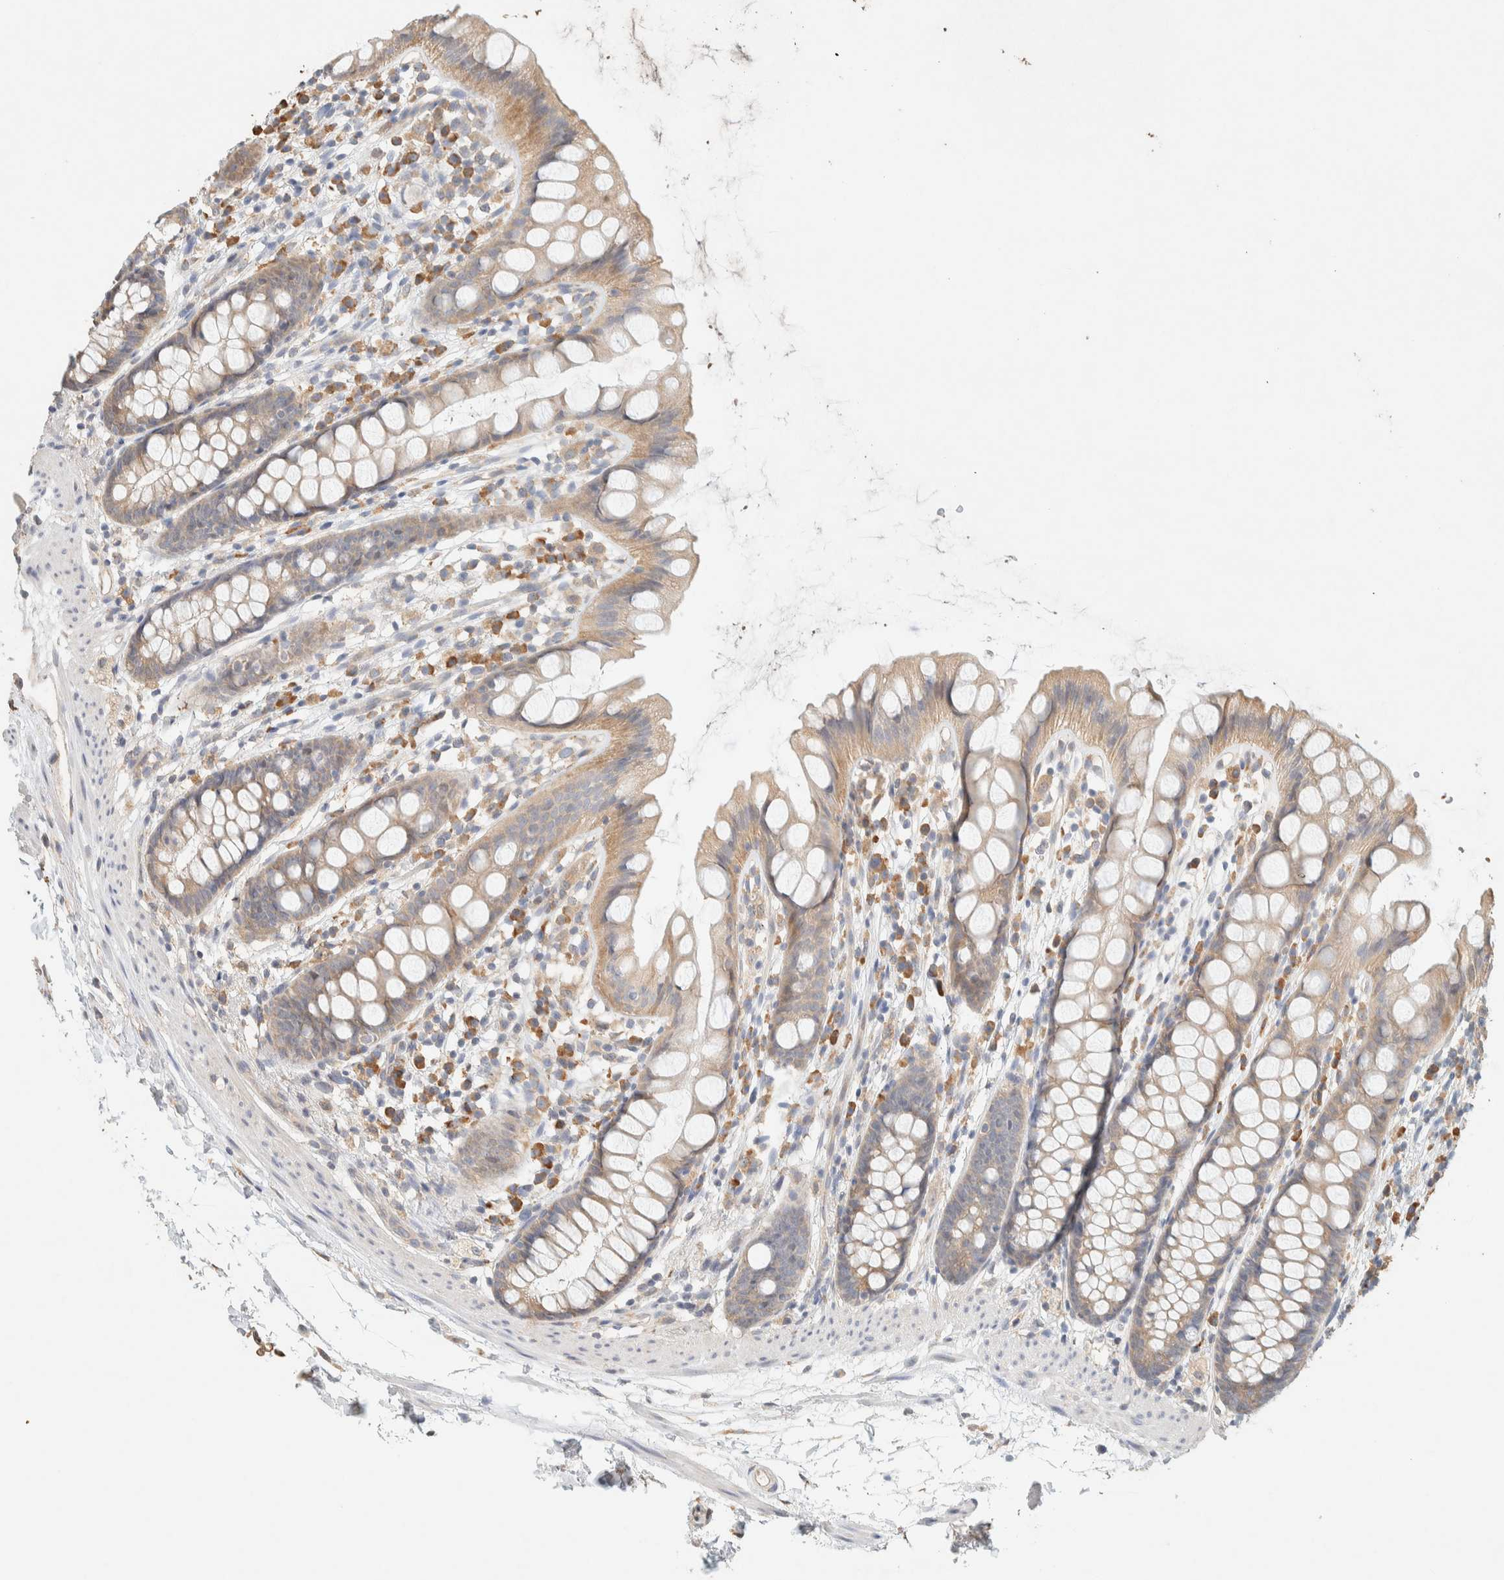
{"staining": {"intensity": "moderate", "quantity": ">75%", "location": "cytoplasmic/membranous"}, "tissue": "rectum", "cell_type": "Glandular cells", "image_type": "normal", "snomed": [{"axis": "morphology", "description": "Normal tissue, NOS"}, {"axis": "topography", "description": "Rectum"}], "caption": "A high-resolution micrograph shows IHC staining of benign rectum, which displays moderate cytoplasmic/membranous staining in about >75% of glandular cells.", "gene": "TTC3", "patient": {"sex": "female", "age": 65}}